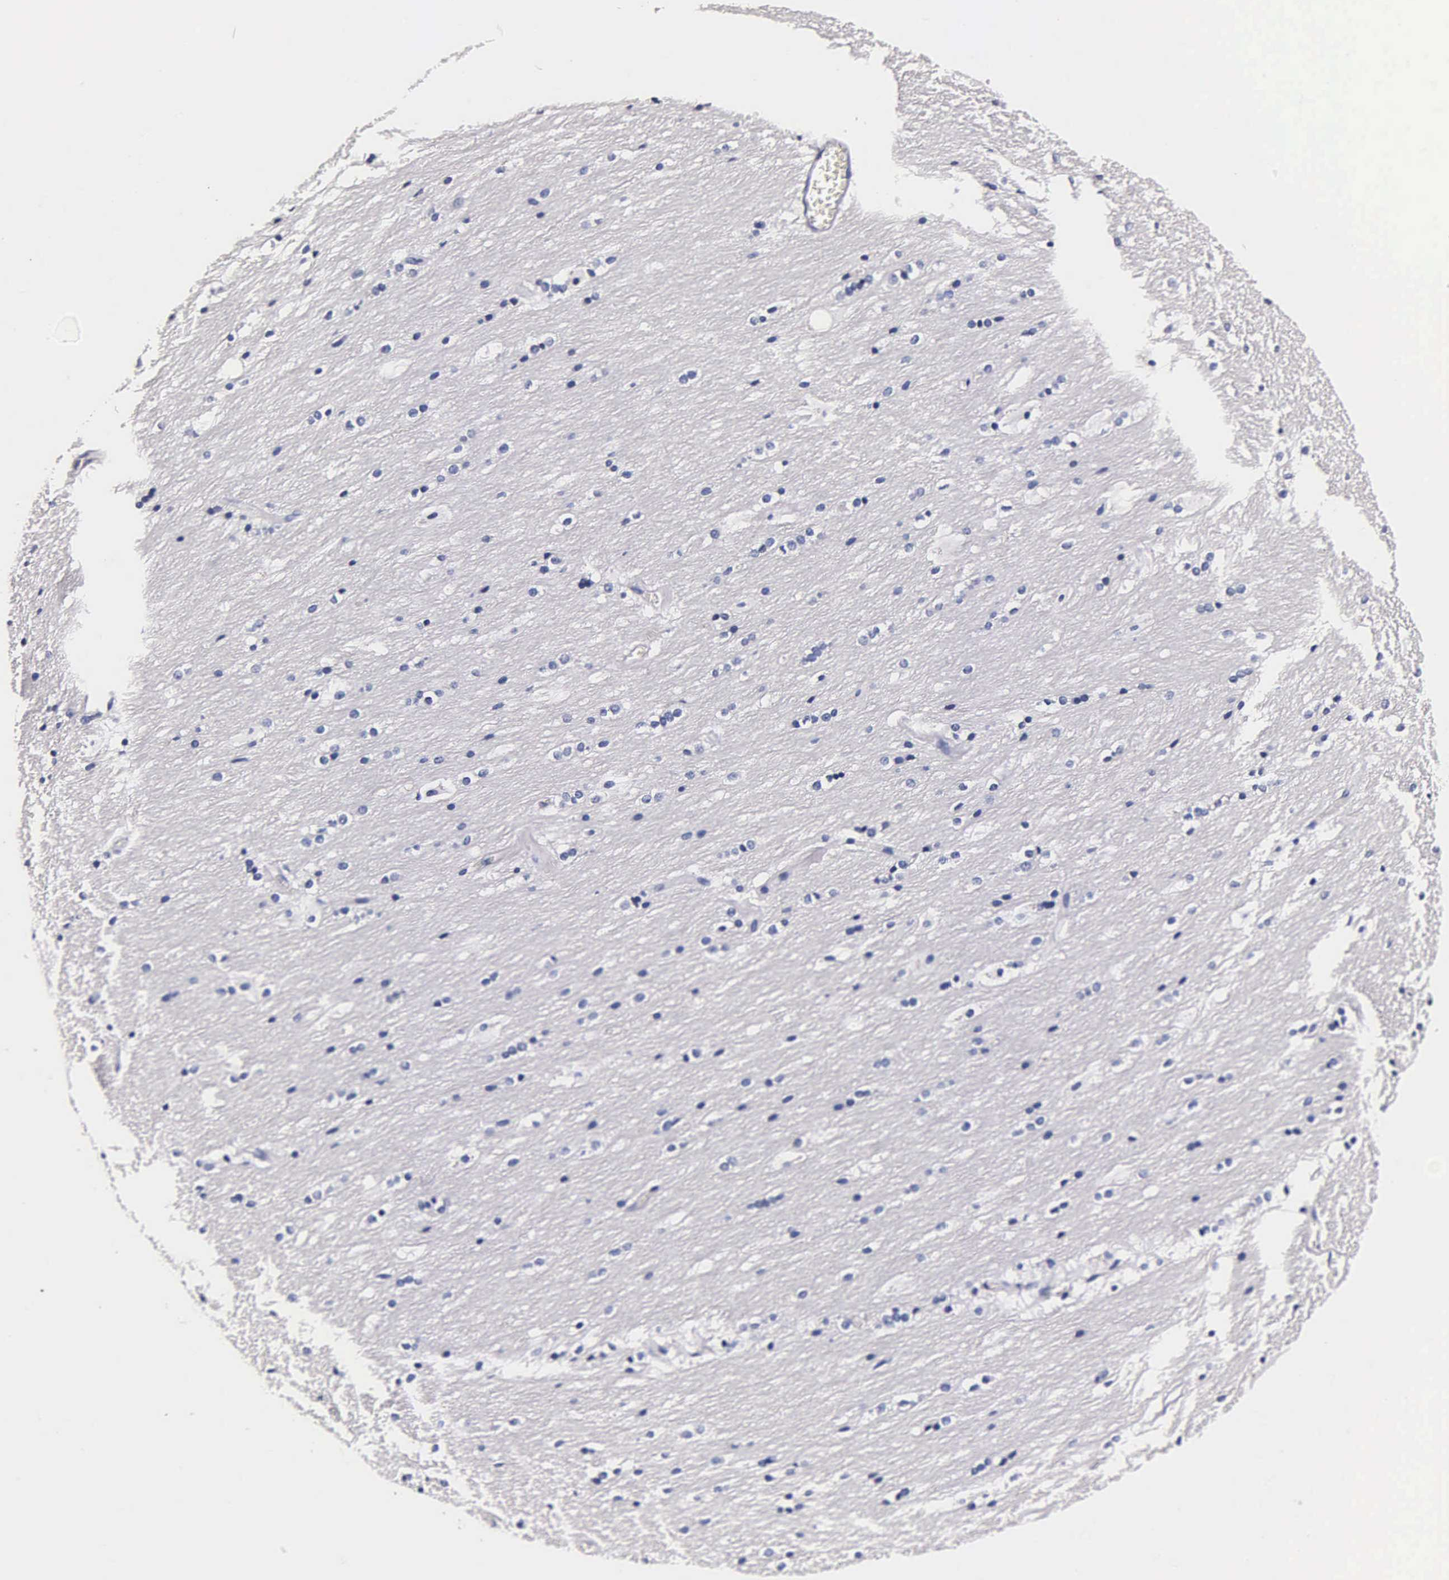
{"staining": {"intensity": "negative", "quantity": "none", "location": "none"}, "tissue": "caudate", "cell_type": "Glial cells", "image_type": "normal", "snomed": [{"axis": "morphology", "description": "Normal tissue, NOS"}, {"axis": "topography", "description": "Lateral ventricle wall"}], "caption": "Immunohistochemistry photomicrograph of unremarkable caudate: caudate stained with DAB exhibits no significant protein expression in glial cells.", "gene": "INS", "patient": {"sex": "female", "age": 19}}